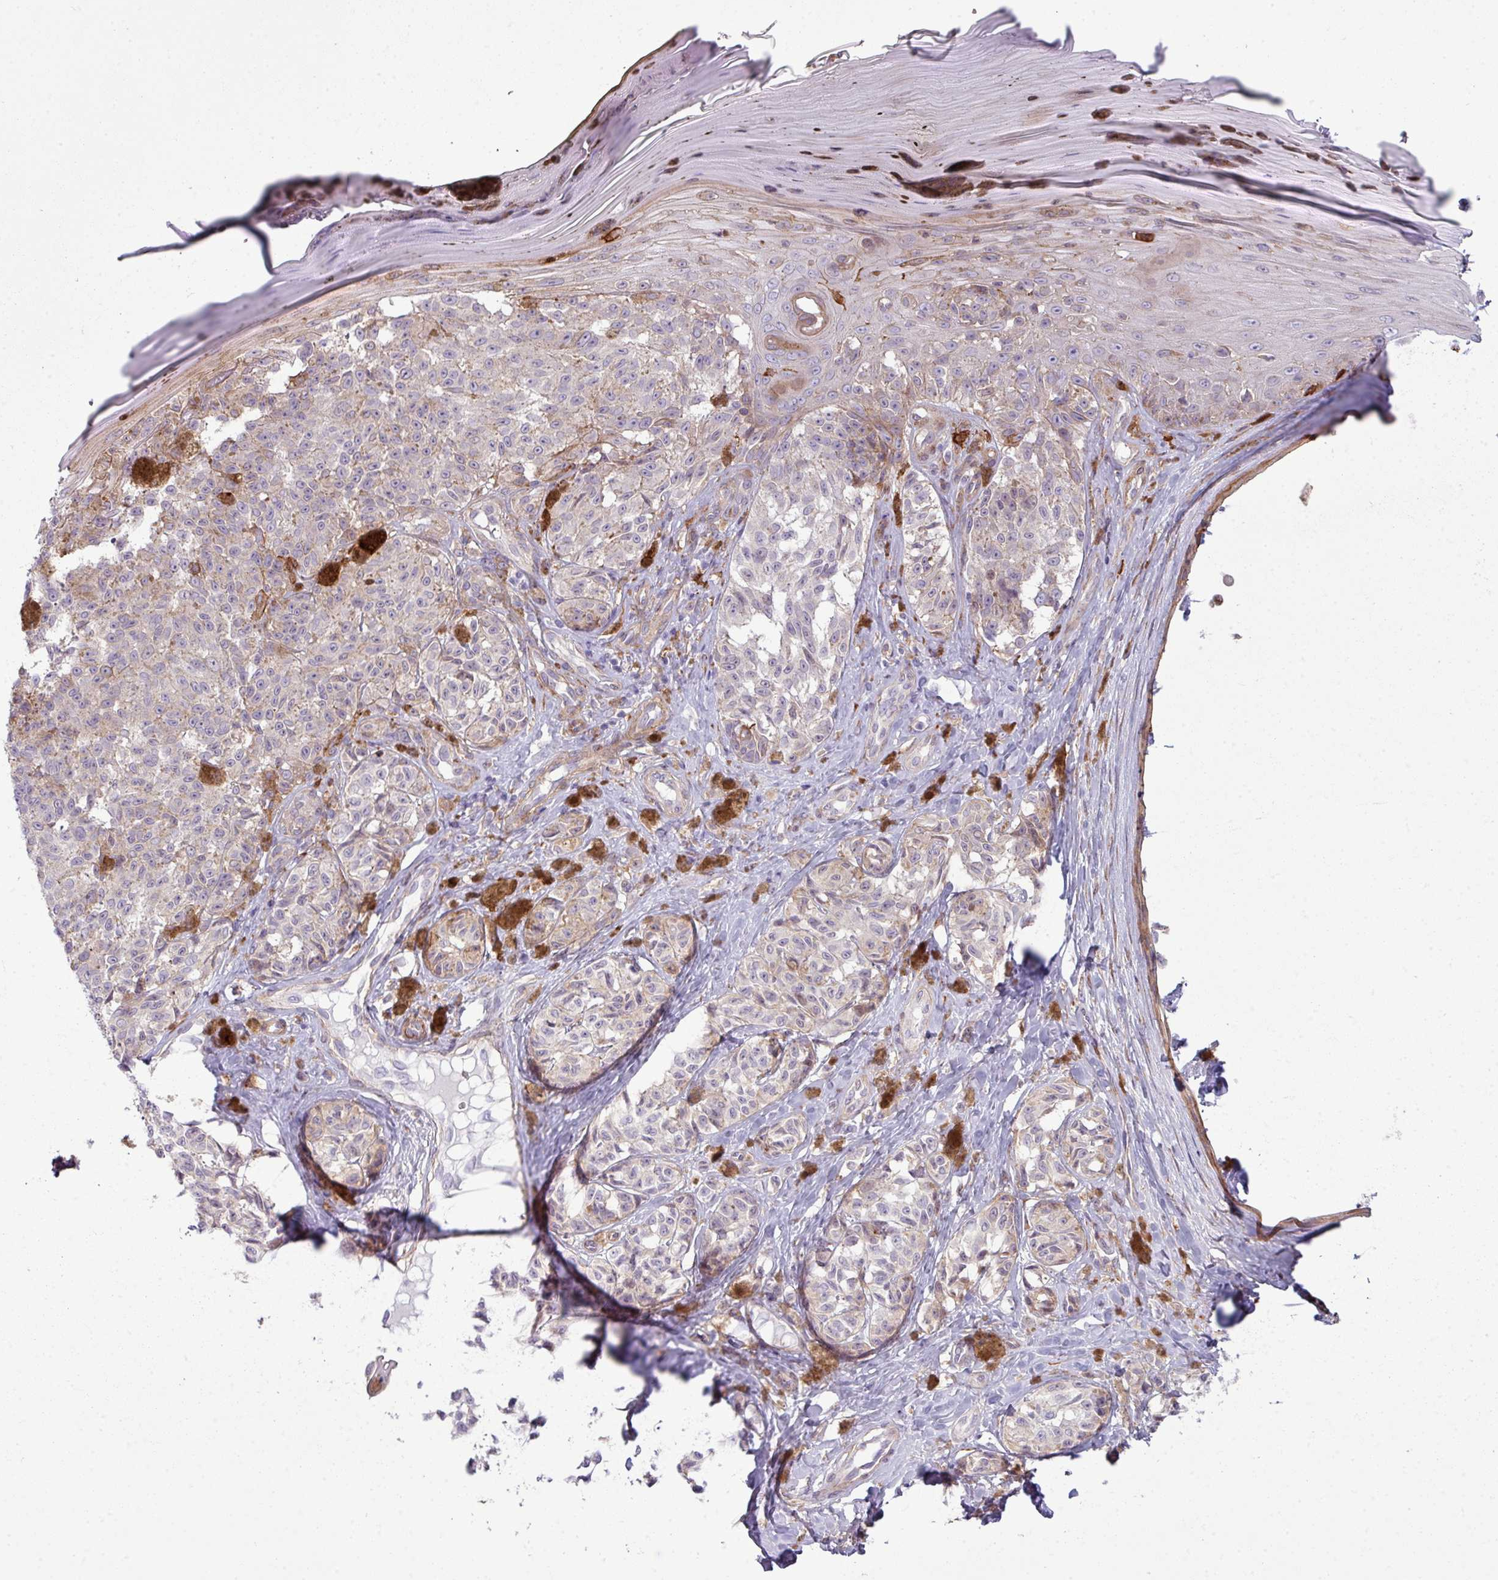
{"staining": {"intensity": "weak", "quantity": "<25%", "location": "cytoplasmic/membranous"}, "tissue": "melanoma", "cell_type": "Tumor cells", "image_type": "cancer", "snomed": [{"axis": "morphology", "description": "Malignant melanoma, NOS"}, {"axis": "topography", "description": "Skin"}], "caption": "High power microscopy histopathology image of an immunohistochemistry micrograph of melanoma, revealing no significant positivity in tumor cells.", "gene": "COL8A1", "patient": {"sex": "female", "age": 65}}